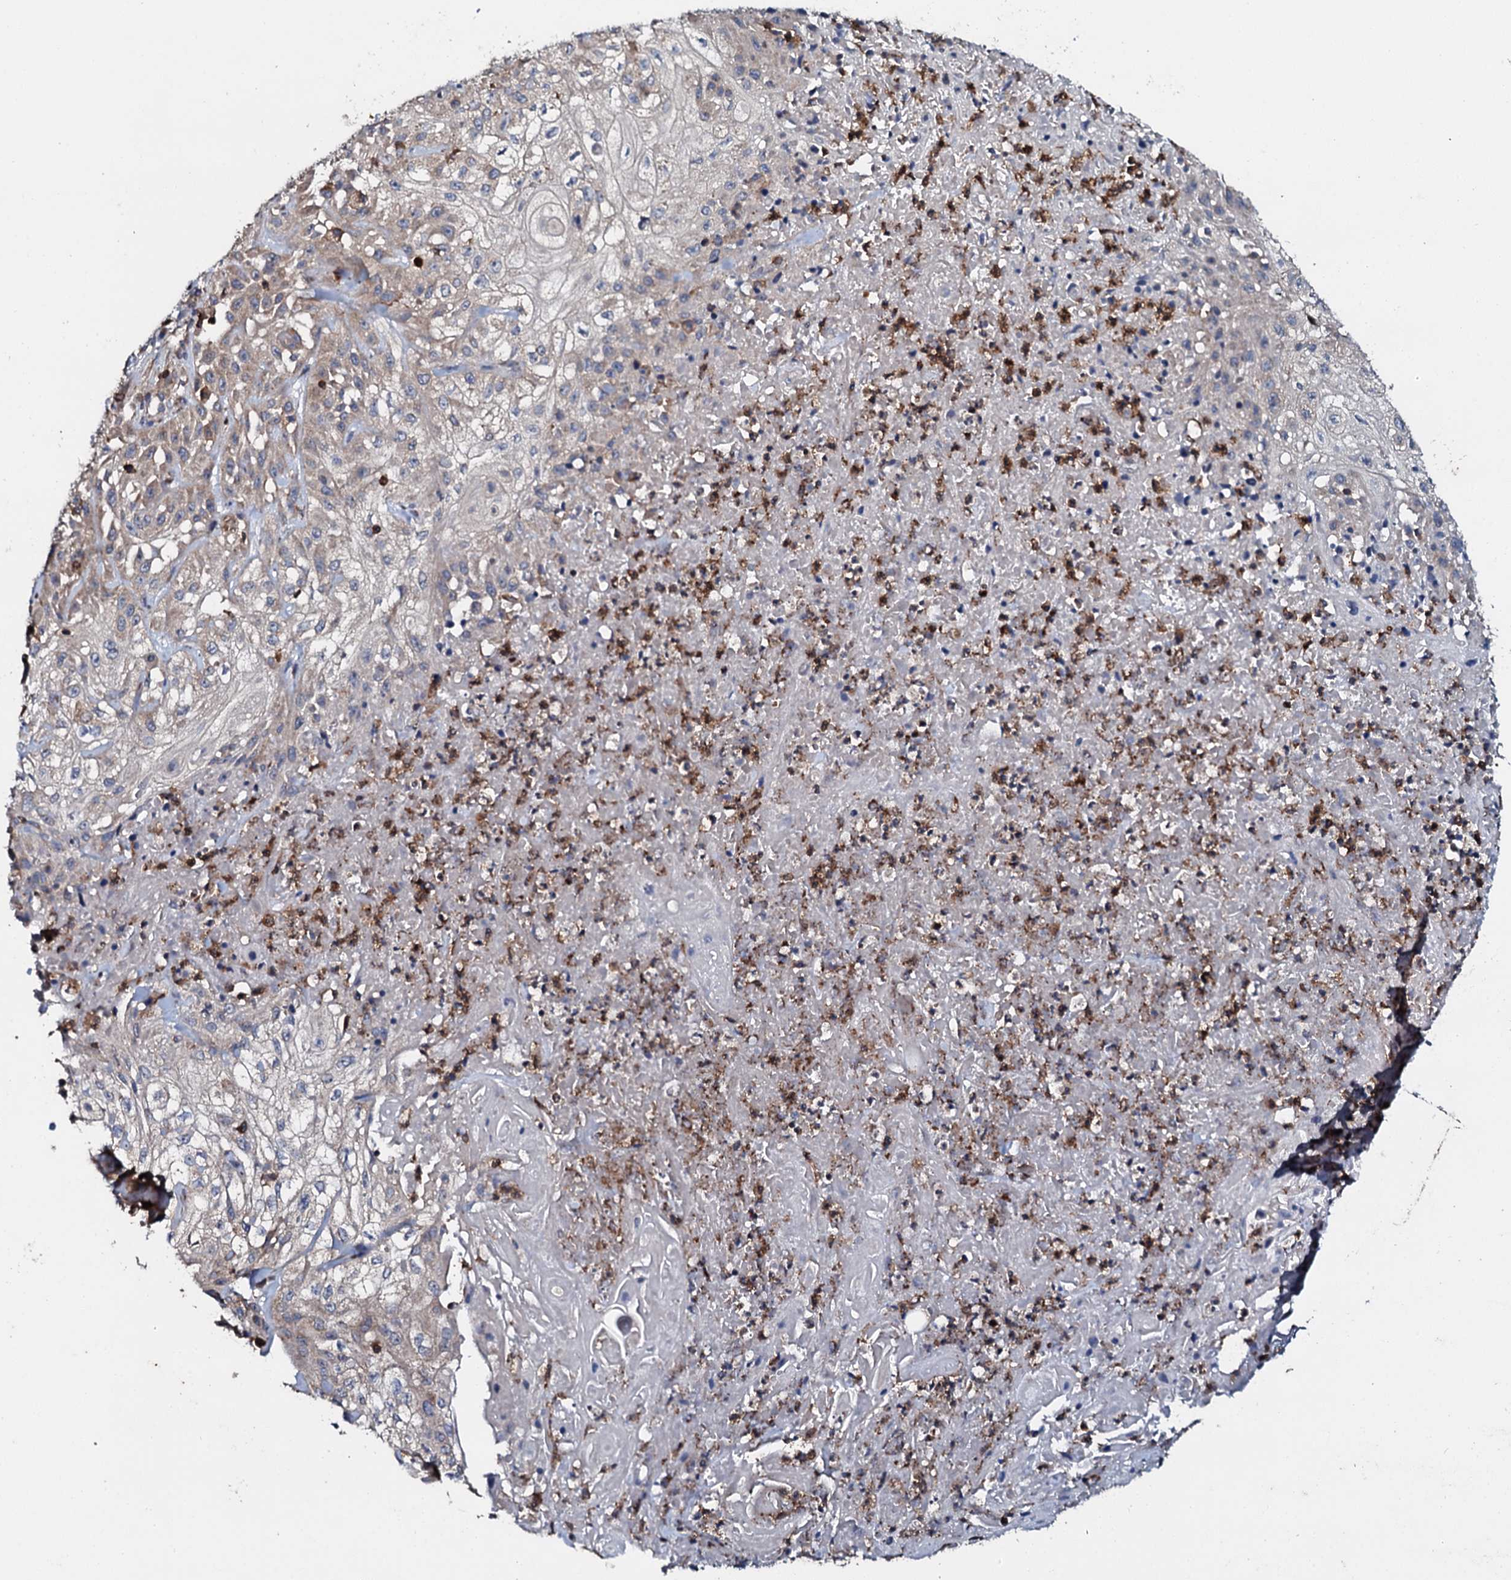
{"staining": {"intensity": "weak", "quantity": "<25%", "location": "cytoplasmic/membranous"}, "tissue": "skin cancer", "cell_type": "Tumor cells", "image_type": "cancer", "snomed": [{"axis": "morphology", "description": "Squamous cell carcinoma, NOS"}, {"axis": "morphology", "description": "Squamous cell carcinoma, metastatic, NOS"}, {"axis": "topography", "description": "Skin"}, {"axis": "topography", "description": "Lymph node"}], "caption": "Immunohistochemistry (IHC) of human skin squamous cell carcinoma exhibits no staining in tumor cells.", "gene": "GRK2", "patient": {"sex": "male", "age": 75}}